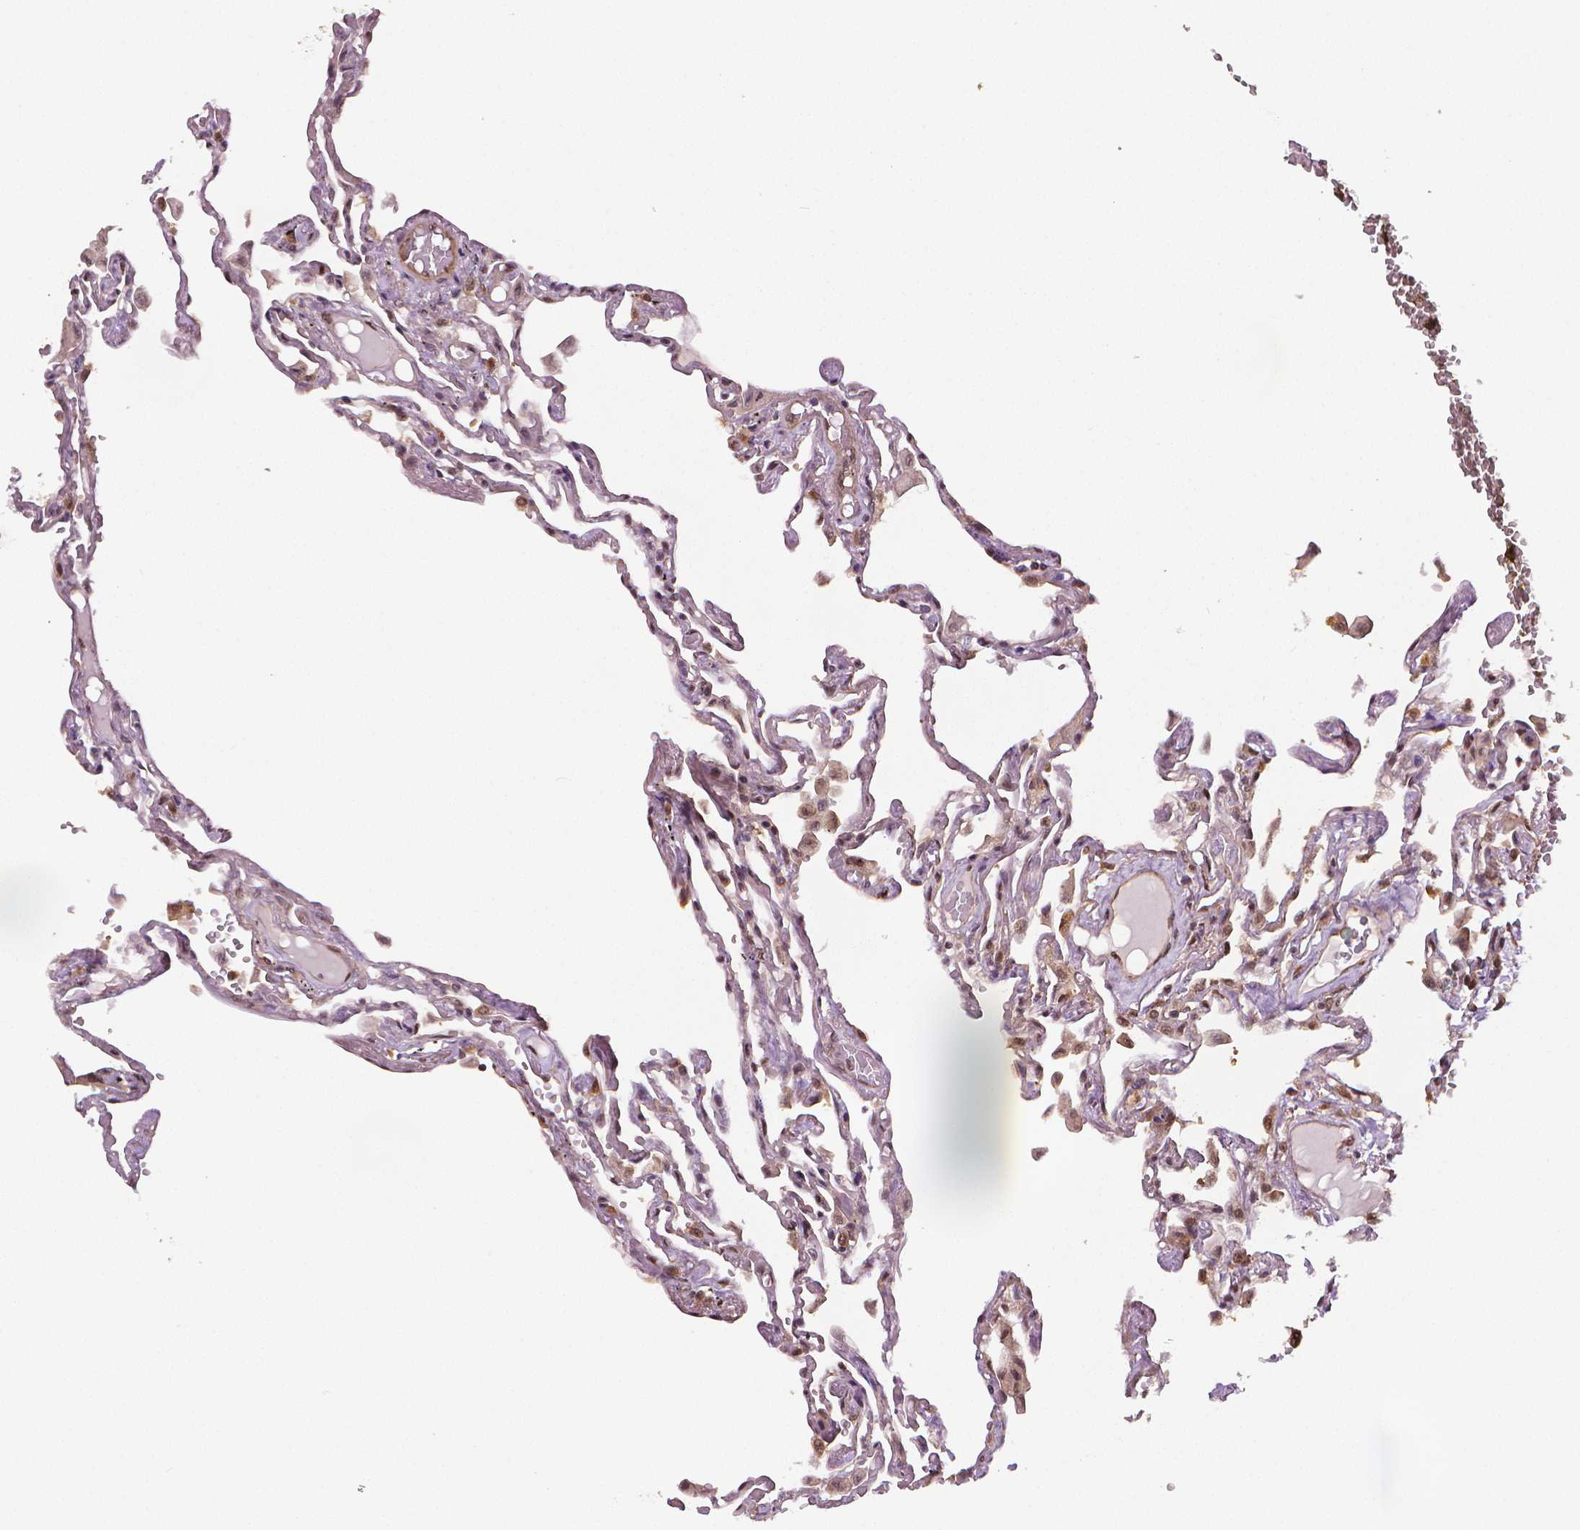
{"staining": {"intensity": "moderate", "quantity": "25%-75%", "location": "nuclear"}, "tissue": "lung", "cell_type": "Alveolar cells", "image_type": "normal", "snomed": [{"axis": "morphology", "description": "Normal tissue, NOS"}, {"axis": "morphology", "description": "Adenocarcinoma, NOS"}, {"axis": "topography", "description": "Cartilage tissue"}, {"axis": "topography", "description": "Lung"}], "caption": "Immunohistochemical staining of unremarkable human lung reveals medium levels of moderate nuclear staining in approximately 25%-75% of alveolar cells.", "gene": "STAT3", "patient": {"sex": "female", "age": 67}}